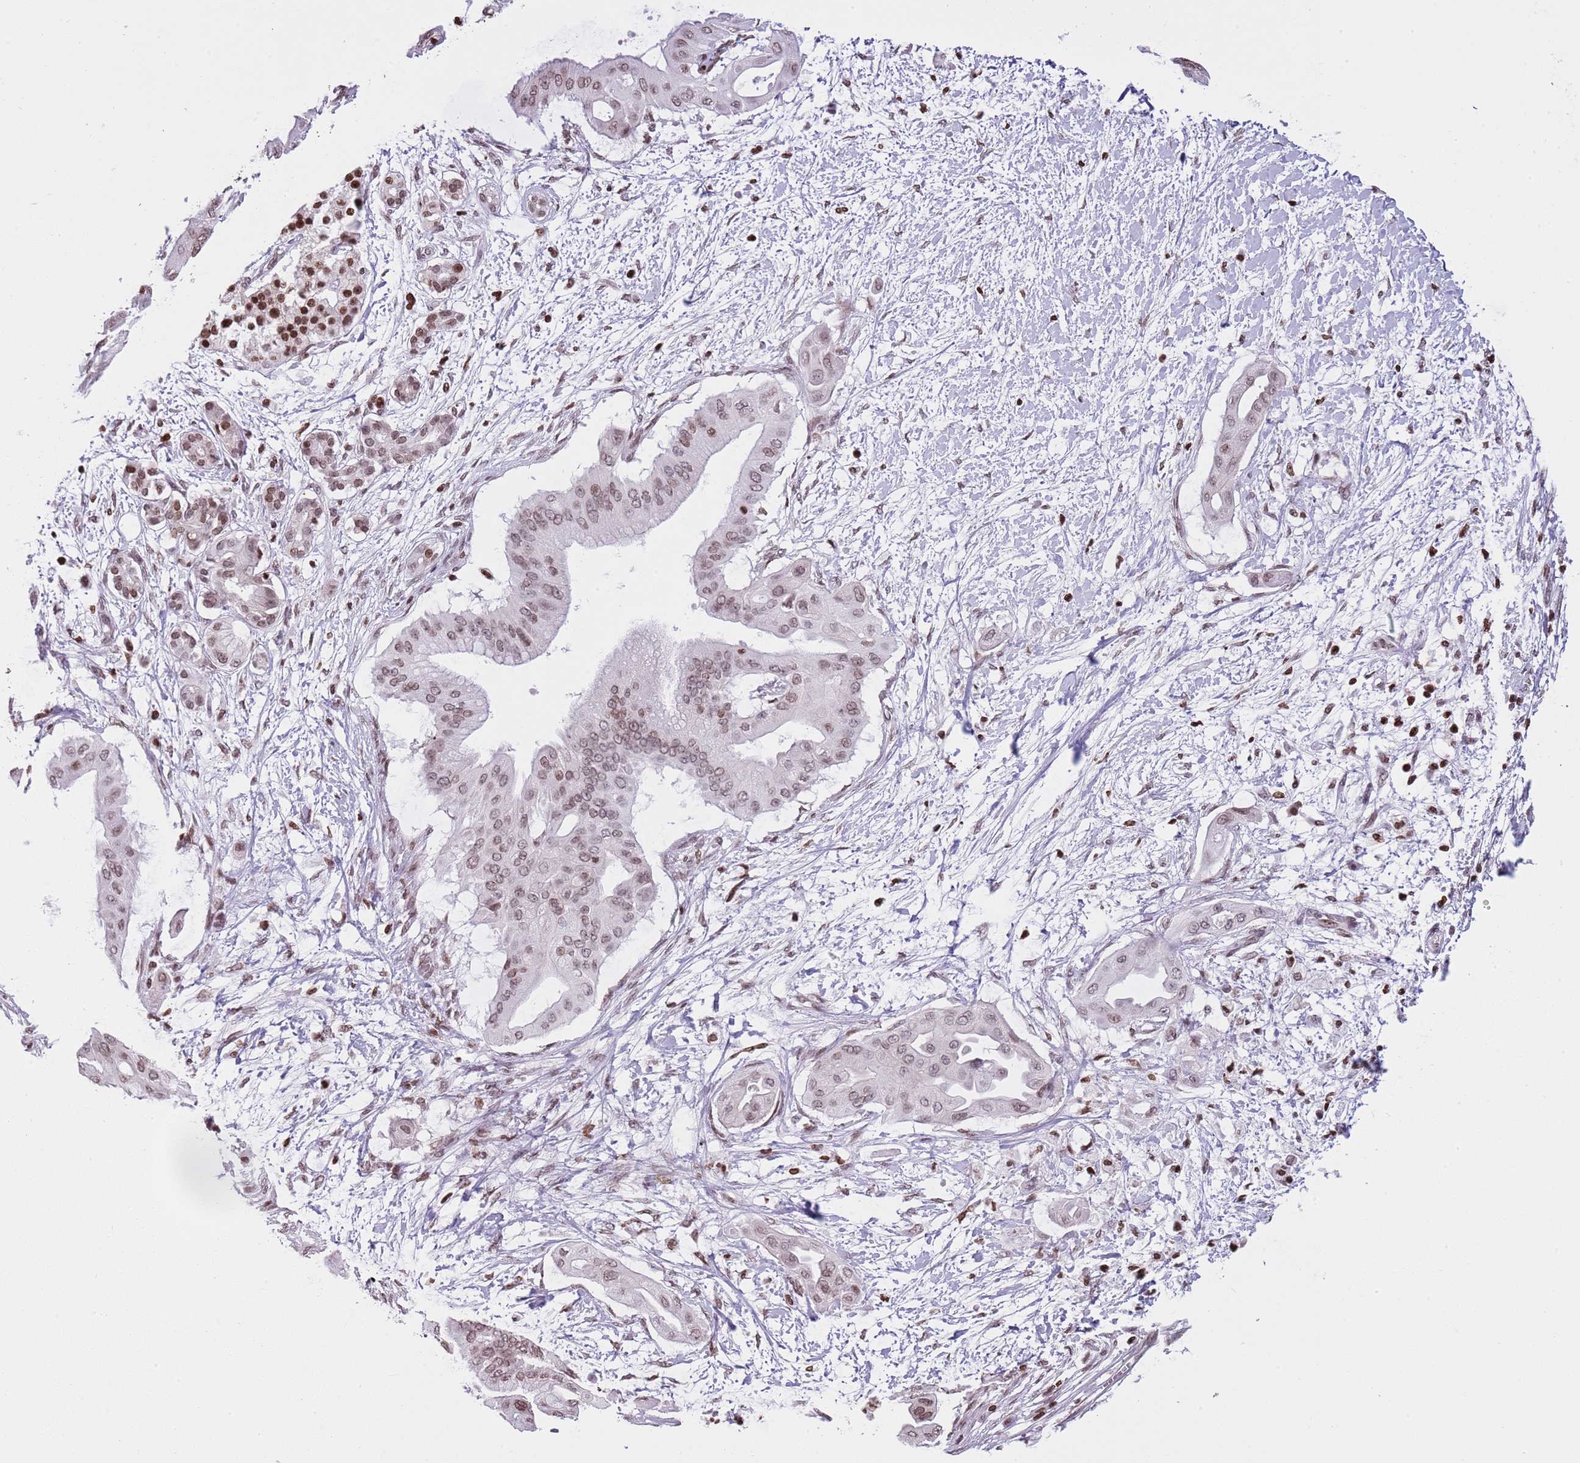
{"staining": {"intensity": "moderate", "quantity": "25%-75%", "location": "nuclear"}, "tissue": "pancreatic cancer", "cell_type": "Tumor cells", "image_type": "cancer", "snomed": [{"axis": "morphology", "description": "Adenocarcinoma, NOS"}, {"axis": "topography", "description": "Pancreas"}], "caption": "Human adenocarcinoma (pancreatic) stained with a protein marker displays moderate staining in tumor cells.", "gene": "KPNA3", "patient": {"sex": "male", "age": 68}}